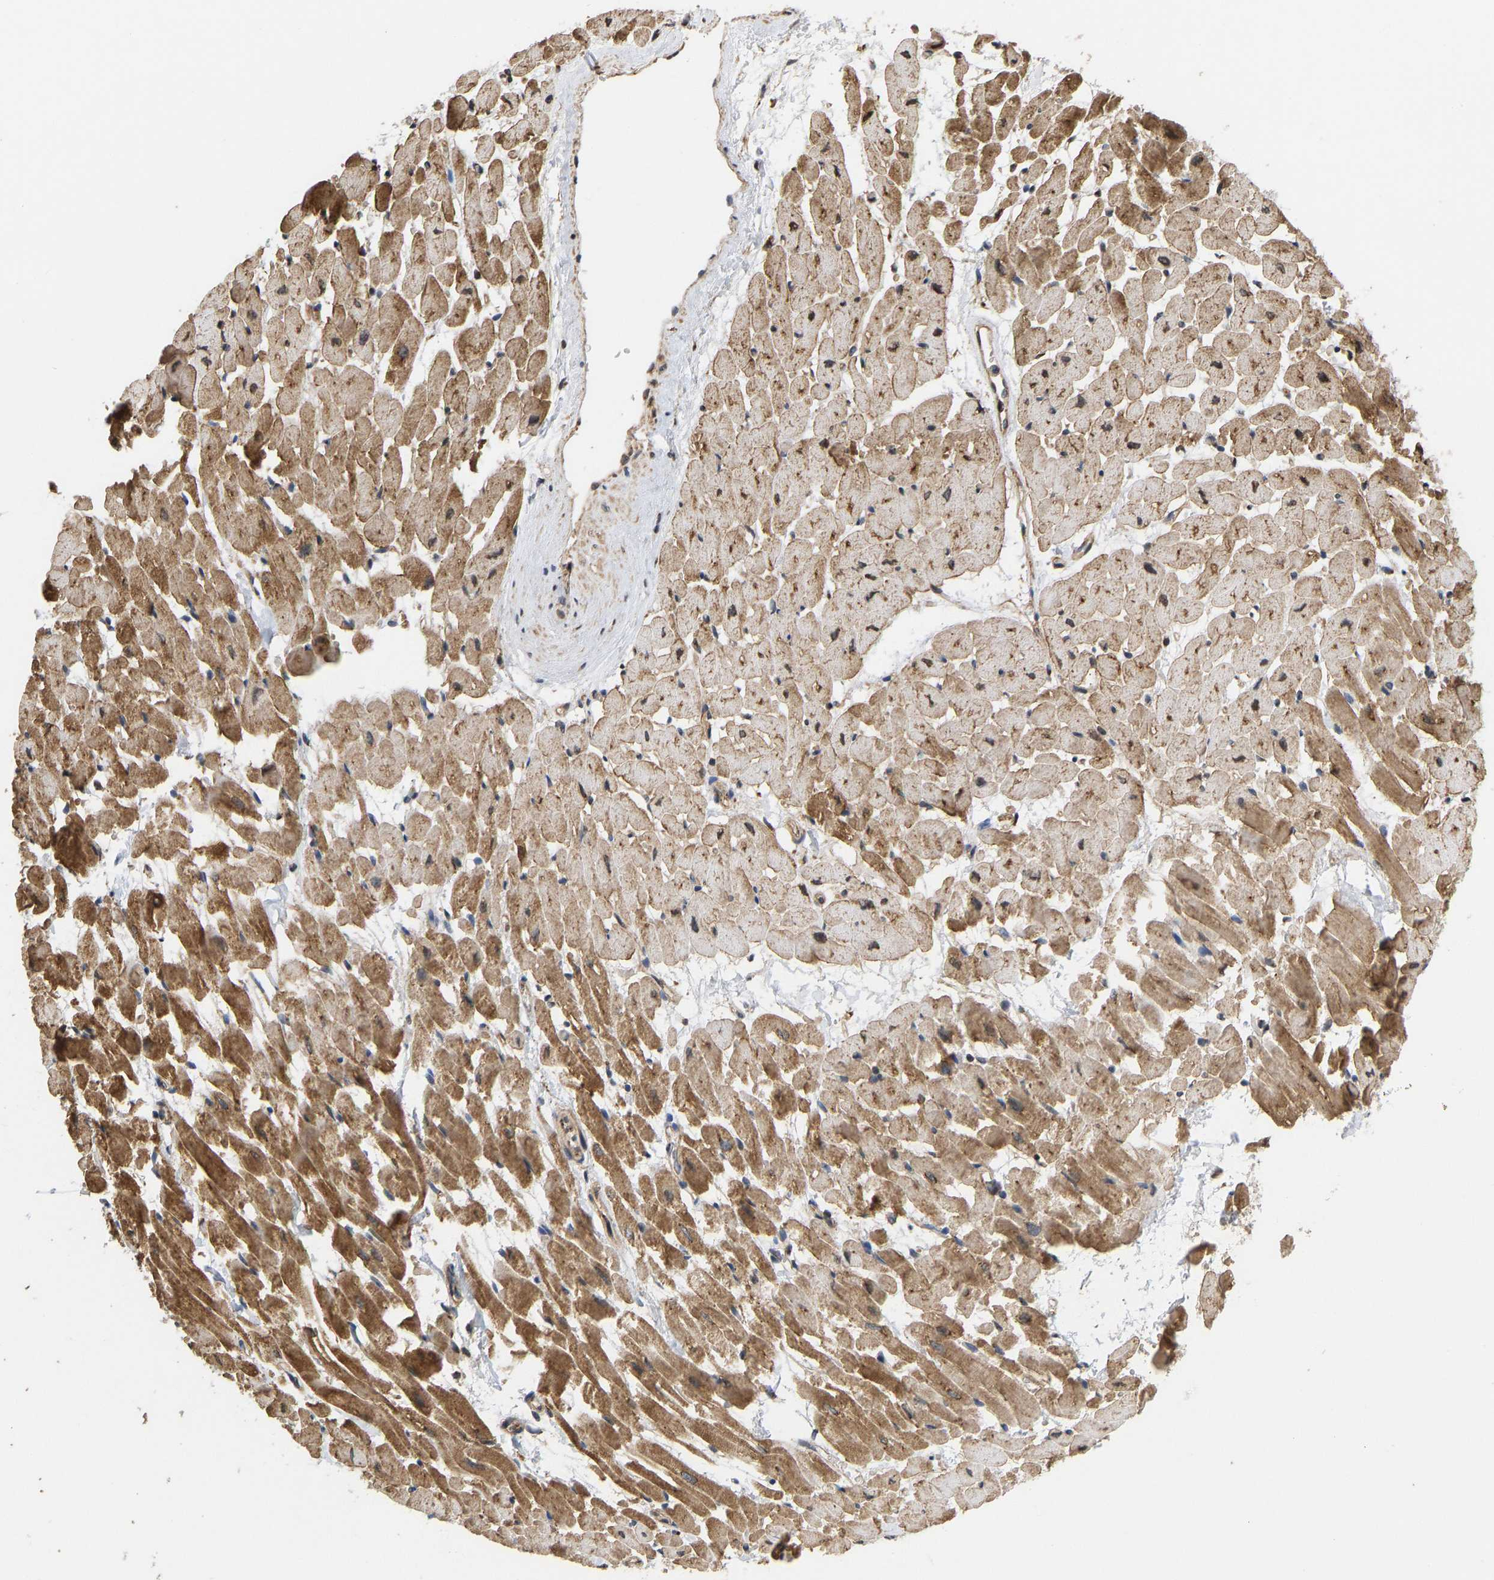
{"staining": {"intensity": "moderate", "quantity": ">75%", "location": "cytoplasmic/membranous"}, "tissue": "heart muscle", "cell_type": "Cardiomyocytes", "image_type": "normal", "snomed": [{"axis": "morphology", "description": "Normal tissue, NOS"}, {"axis": "topography", "description": "Heart"}], "caption": "Immunohistochemistry (IHC) photomicrograph of normal human heart muscle stained for a protein (brown), which shows medium levels of moderate cytoplasmic/membranous expression in about >75% of cardiomyocytes.", "gene": "YIPF4", "patient": {"sex": "male", "age": 45}}